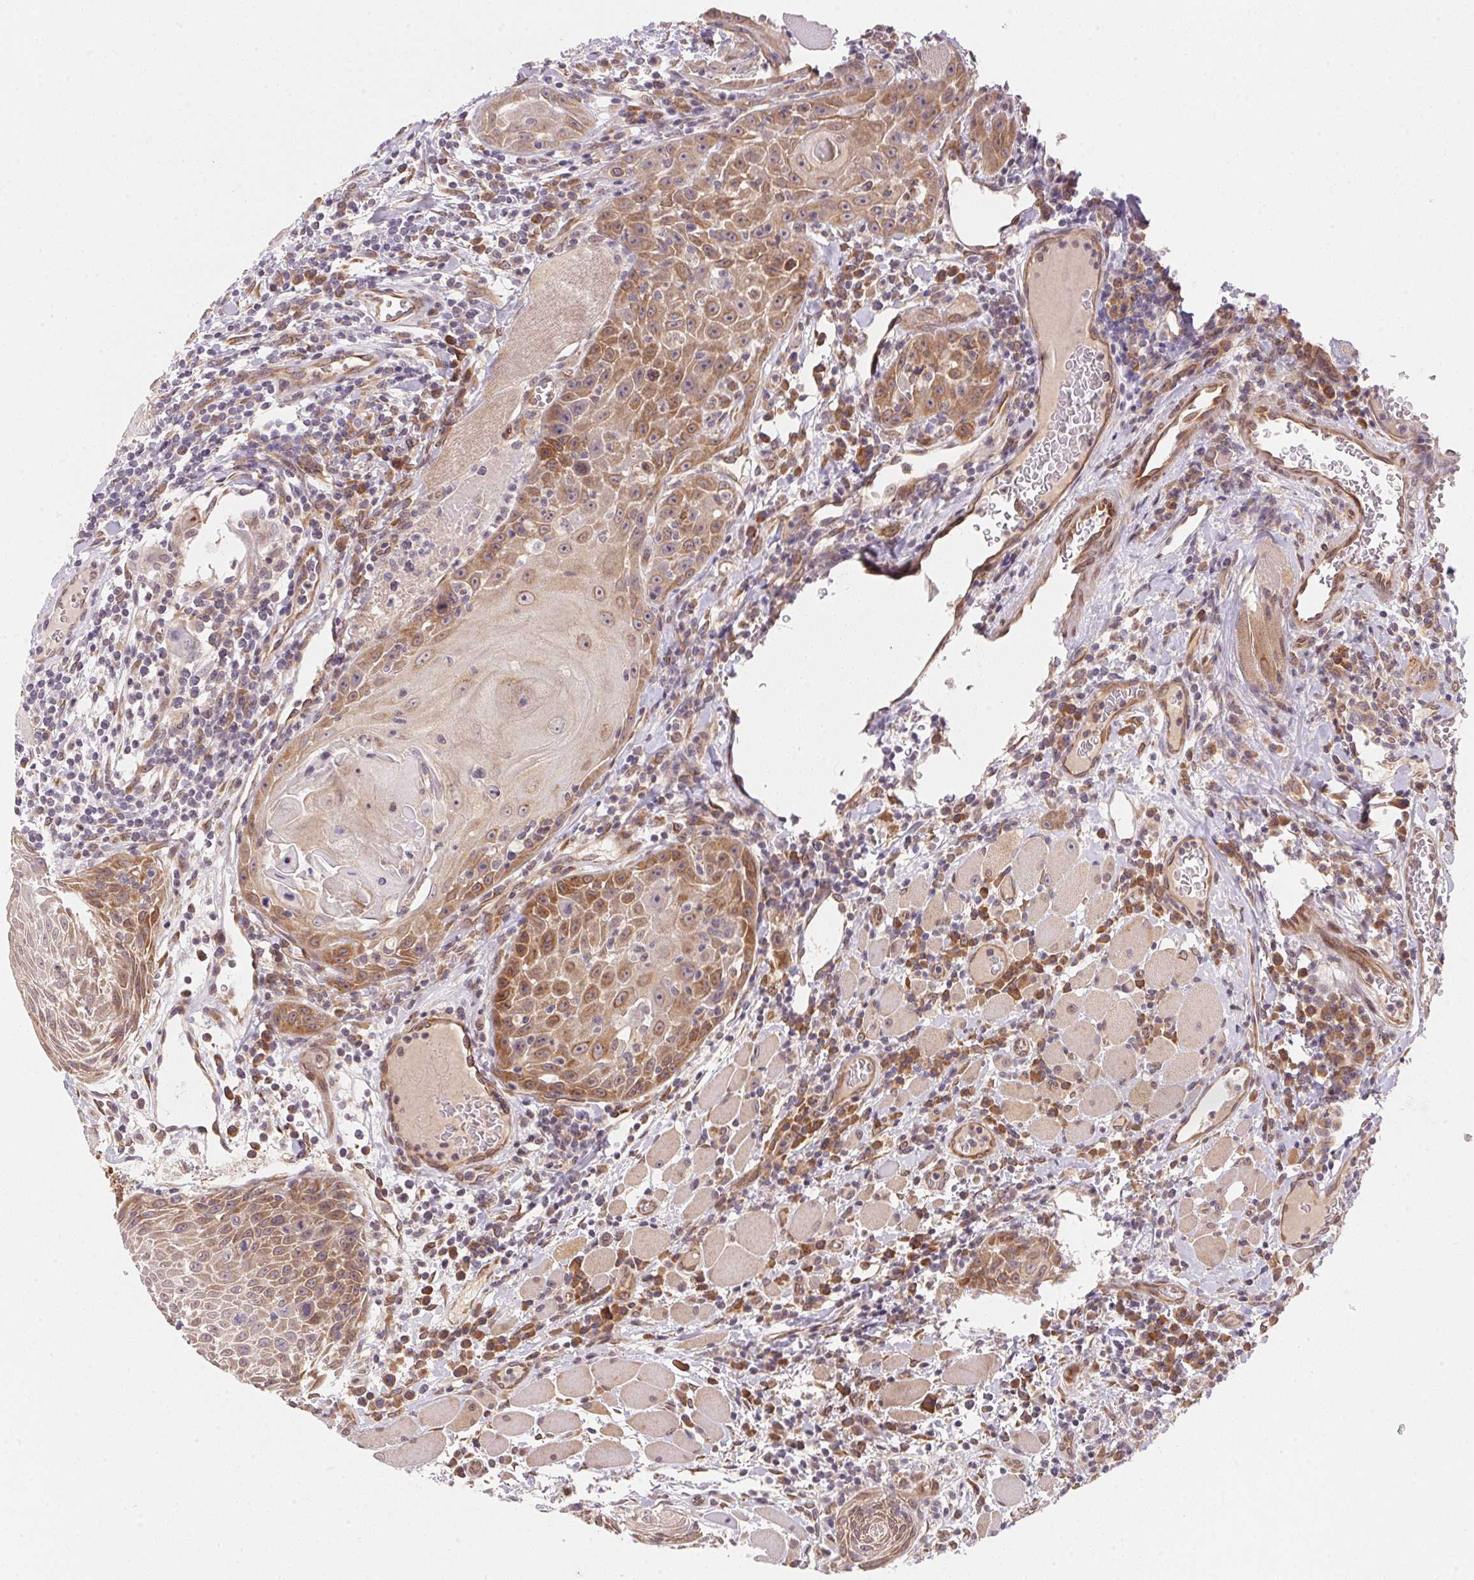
{"staining": {"intensity": "moderate", "quantity": "25%-75%", "location": "cytoplasmic/membranous,nuclear"}, "tissue": "head and neck cancer", "cell_type": "Tumor cells", "image_type": "cancer", "snomed": [{"axis": "morphology", "description": "Squamous cell carcinoma, NOS"}, {"axis": "topography", "description": "Head-Neck"}], "caption": "Head and neck cancer (squamous cell carcinoma) was stained to show a protein in brown. There is medium levels of moderate cytoplasmic/membranous and nuclear staining in approximately 25%-75% of tumor cells. Nuclei are stained in blue.", "gene": "EI24", "patient": {"sex": "male", "age": 52}}